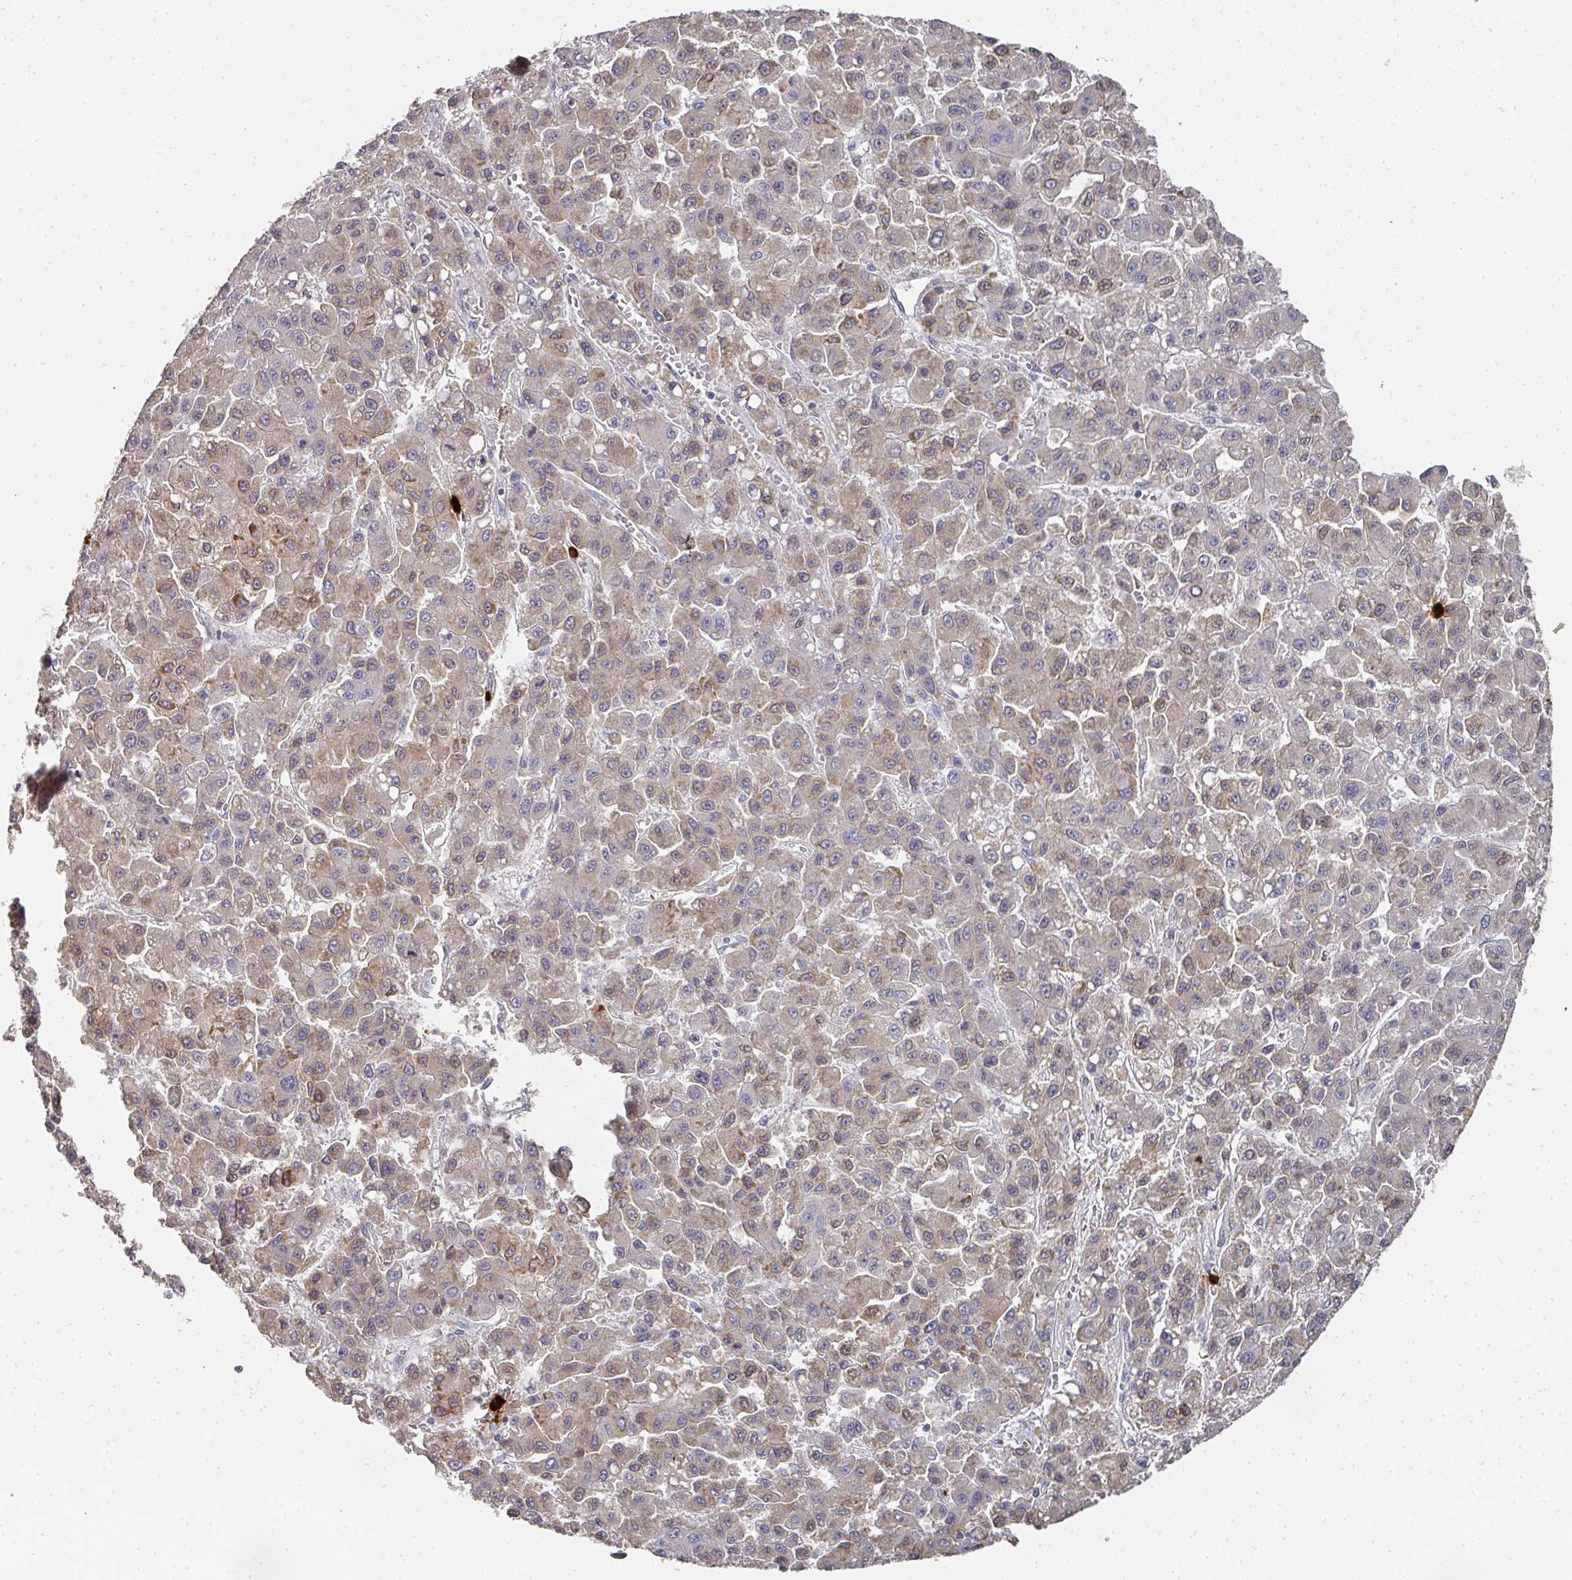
{"staining": {"intensity": "weak", "quantity": ">75%", "location": "cytoplasmic/membranous"}, "tissue": "liver cancer", "cell_type": "Tumor cells", "image_type": "cancer", "snomed": [{"axis": "morphology", "description": "Carcinoma, Hepatocellular, NOS"}, {"axis": "topography", "description": "Liver"}], "caption": "Approximately >75% of tumor cells in hepatocellular carcinoma (liver) reveal weak cytoplasmic/membranous protein staining as visualized by brown immunohistochemical staining.", "gene": "CAMP", "patient": {"sex": "male", "age": 70}}